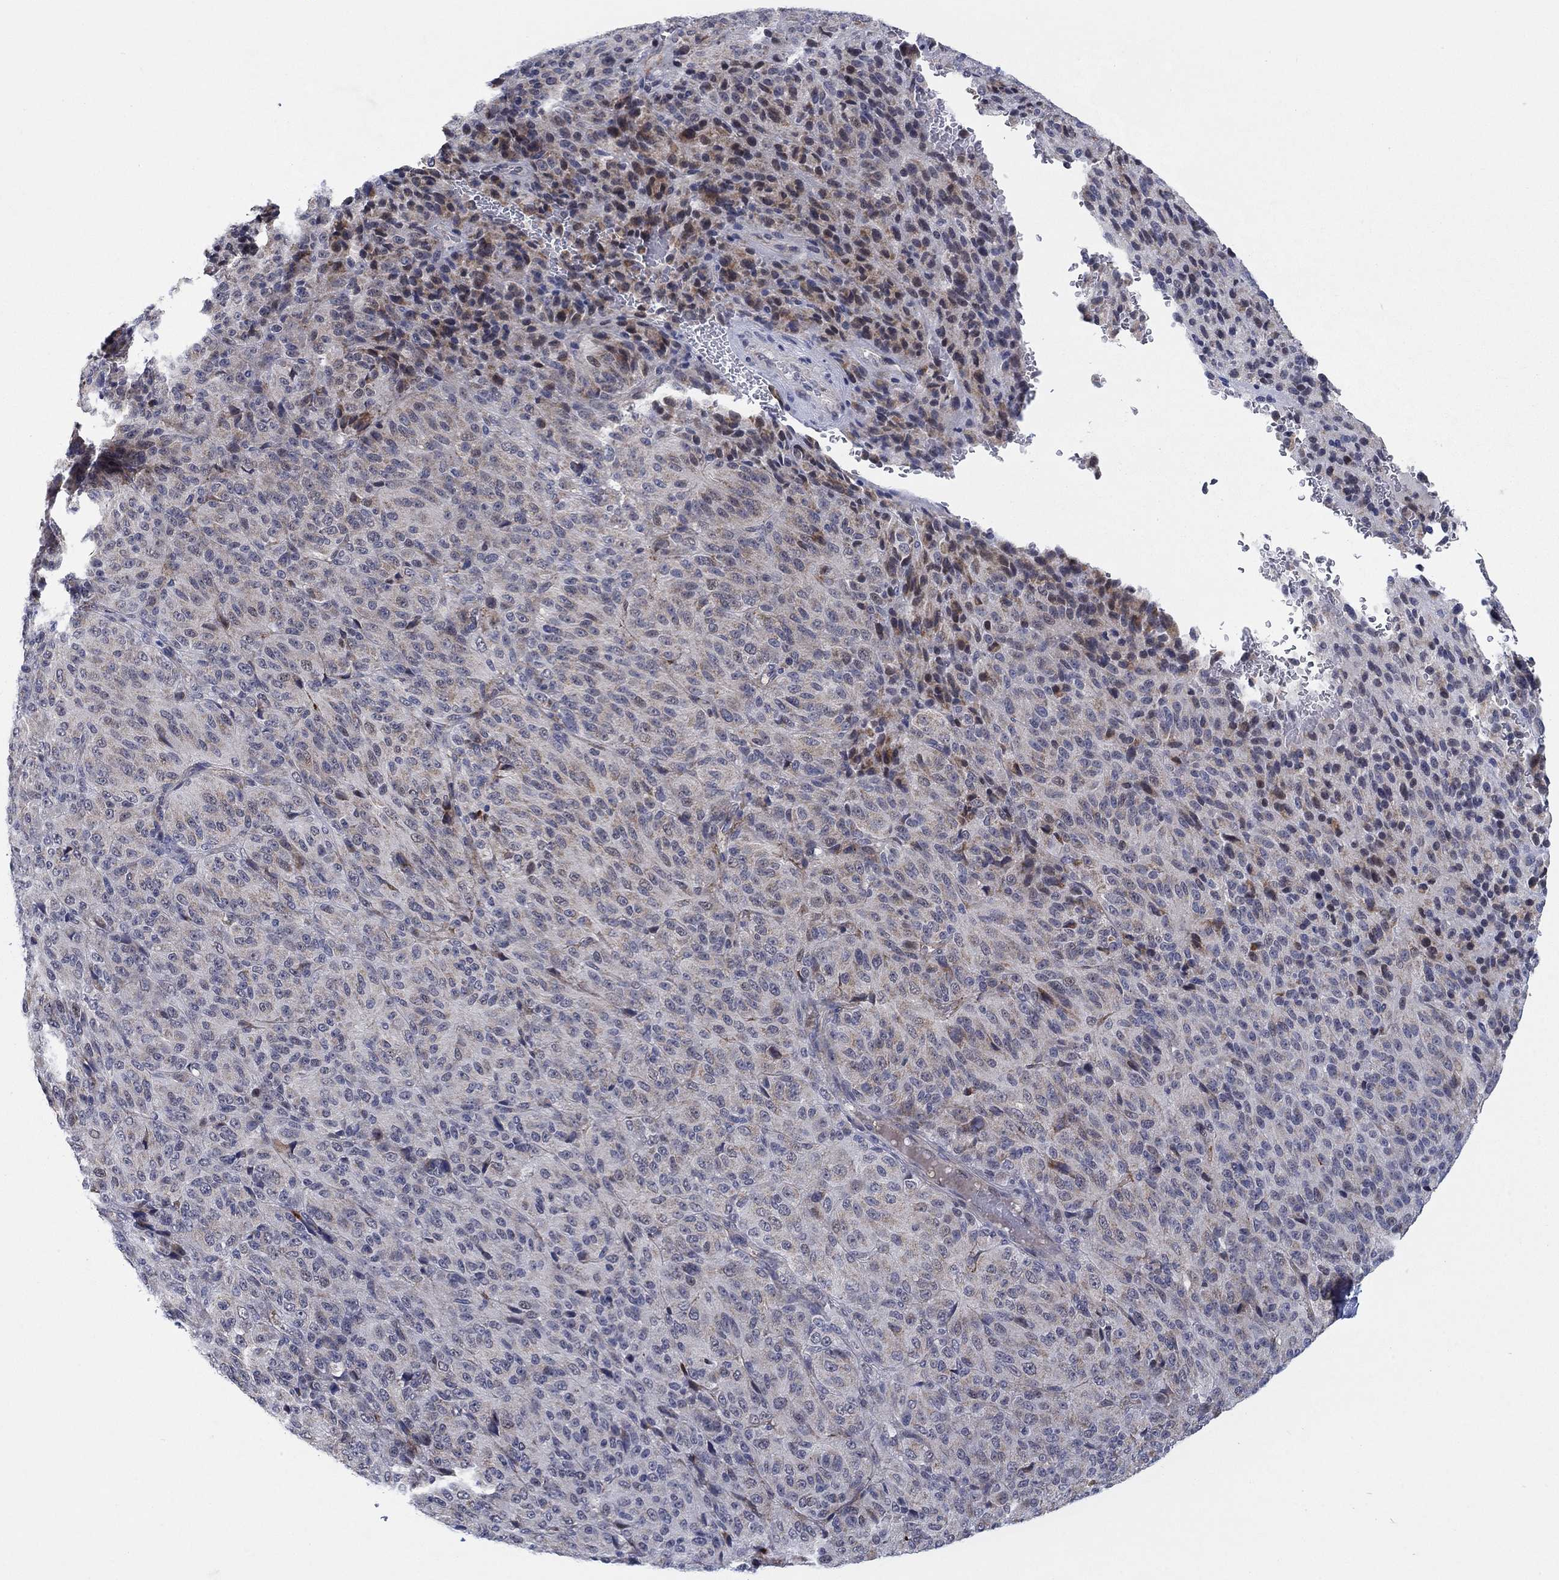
{"staining": {"intensity": "negative", "quantity": "none", "location": "none"}, "tissue": "melanoma", "cell_type": "Tumor cells", "image_type": "cancer", "snomed": [{"axis": "morphology", "description": "Malignant melanoma, Metastatic site"}, {"axis": "topography", "description": "Brain"}], "caption": "This histopathology image is of malignant melanoma (metastatic site) stained with immunohistochemistry to label a protein in brown with the nuclei are counter-stained blue. There is no expression in tumor cells. (Immunohistochemistry (ihc), brightfield microscopy, high magnification).", "gene": "SDC1", "patient": {"sex": "female", "age": 56}}